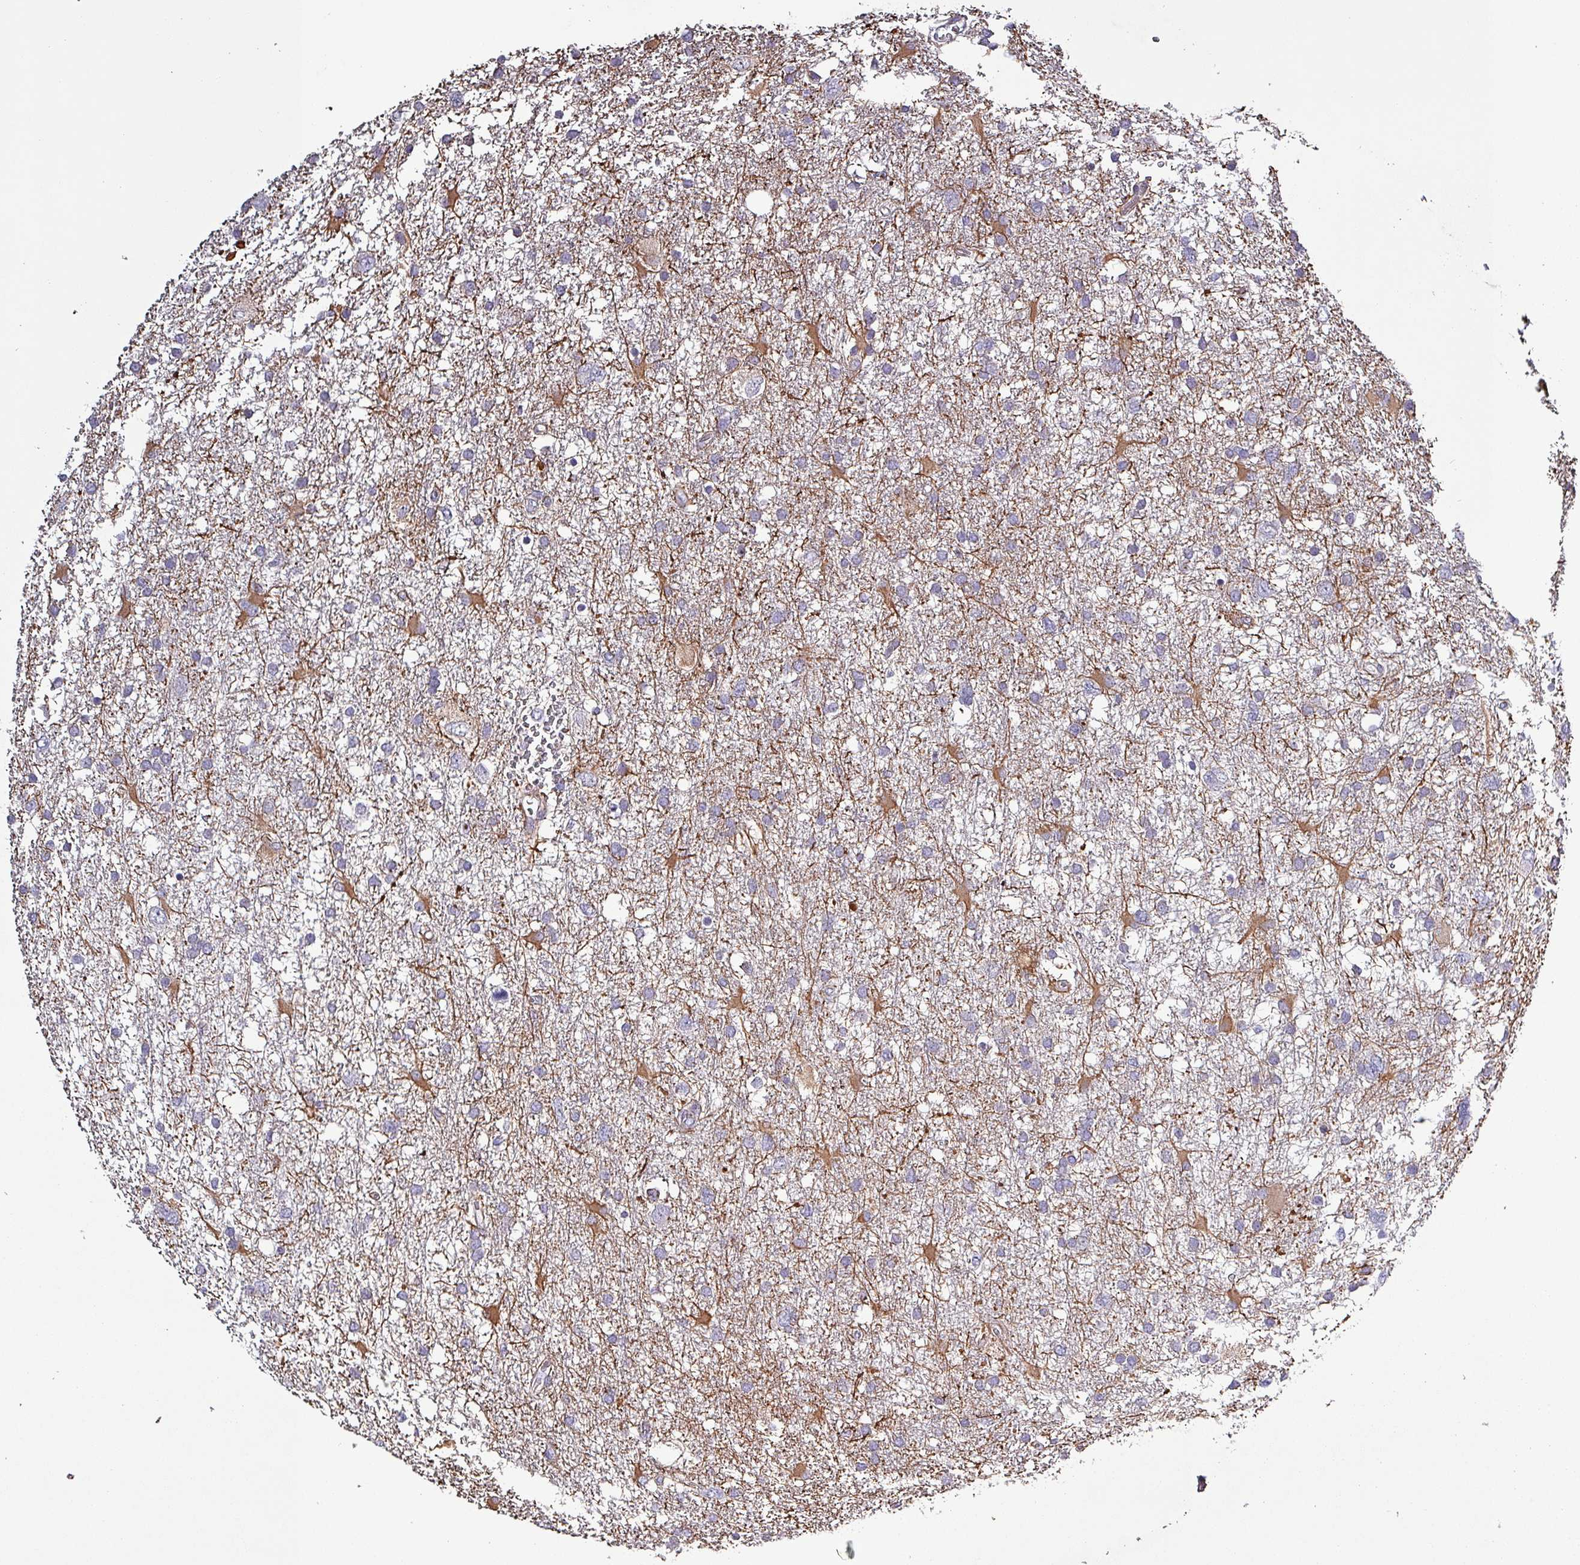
{"staining": {"intensity": "negative", "quantity": "none", "location": "none"}, "tissue": "glioma", "cell_type": "Tumor cells", "image_type": "cancer", "snomed": [{"axis": "morphology", "description": "Glioma, malignant, High grade"}, {"axis": "topography", "description": "Brain"}], "caption": "Immunohistochemistry (IHC) of glioma shows no staining in tumor cells. (Stains: DAB (3,3'-diaminobenzidine) immunohistochemistry with hematoxylin counter stain, Microscopy: brightfield microscopy at high magnification).", "gene": "HTRA4", "patient": {"sex": "male", "age": 61}}